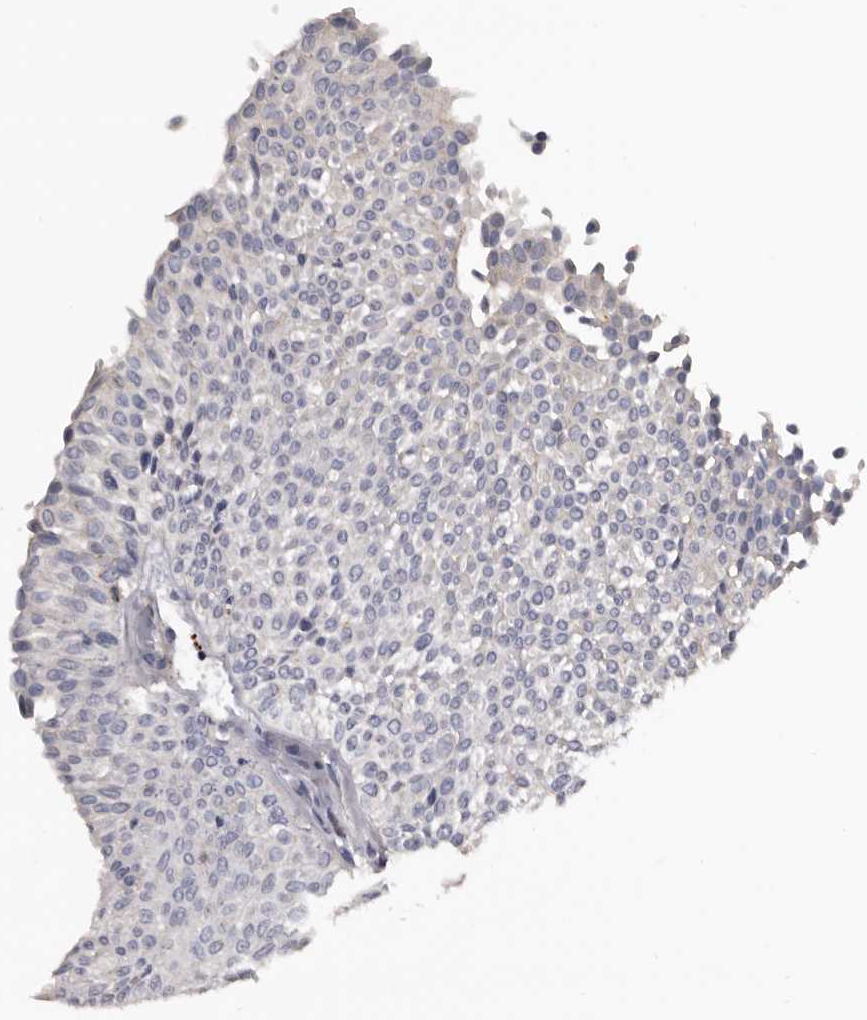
{"staining": {"intensity": "negative", "quantity": "none", "location": "none"}, "tissue": "urothelial cancer", "cell_type": "Tumor cells", "image_type": "cancer", "snomed": [{"axis": "morphology", "description": "Urothelial carcinoma, Low grade"}, {"axis": "topography", "description": "Urinary bladder"}], "caption": "Immunohistochemistry (IHC) of human low-grade urothelial carcinoma shows no positivity in tumor cells. Brightfield microscopy of IHC stained with DAB (brown) and hematoxylin (blue), captured at high magnification.", "gene": "SLC10A4", "patient": {"sex": "male", "age": 78}}